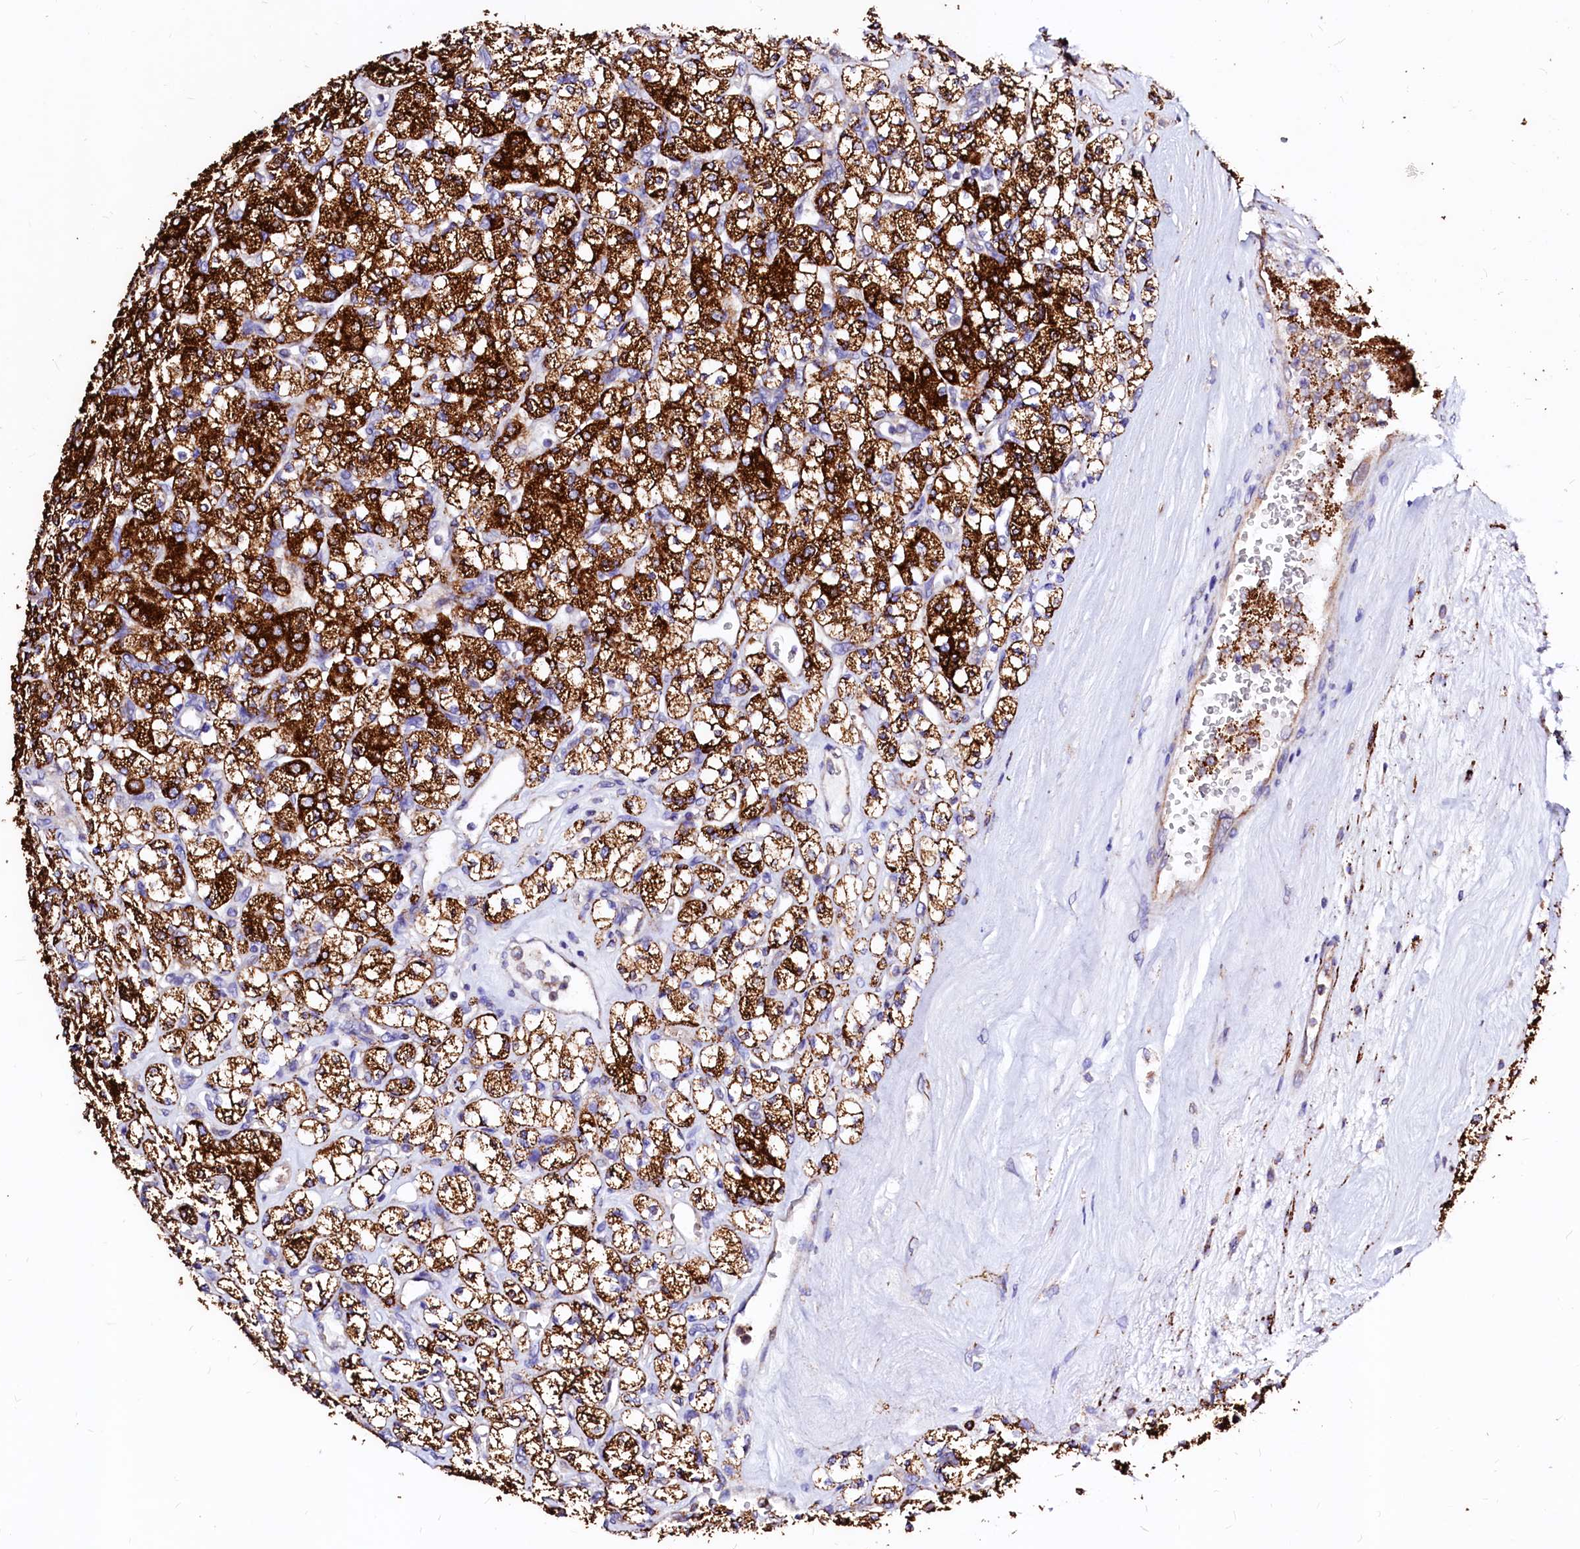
{"staining": {"intensity": "strong", "quantity": ">75%", "location": "cytoplasmic/membranous"}, "tissue": "renal cancer", "cell_type": "Tumor cells", "image_type": "cancer", "snomed": [{"axis": "morphology", "description": "Adenocarcinoma, NOS"}, {"axis": "topography", "description": "Kidney"}], "caption": "Immunohistochemistry (IHC) histopathology image of human renal cancer (adenocarcinoma) stained for a protein (brown), which displays high levels of strong cytoplasmic/membranous staining in about >75% of tumor cells.", "gene": "MAOB", "patient": {"sex": "male", "age": 77}}